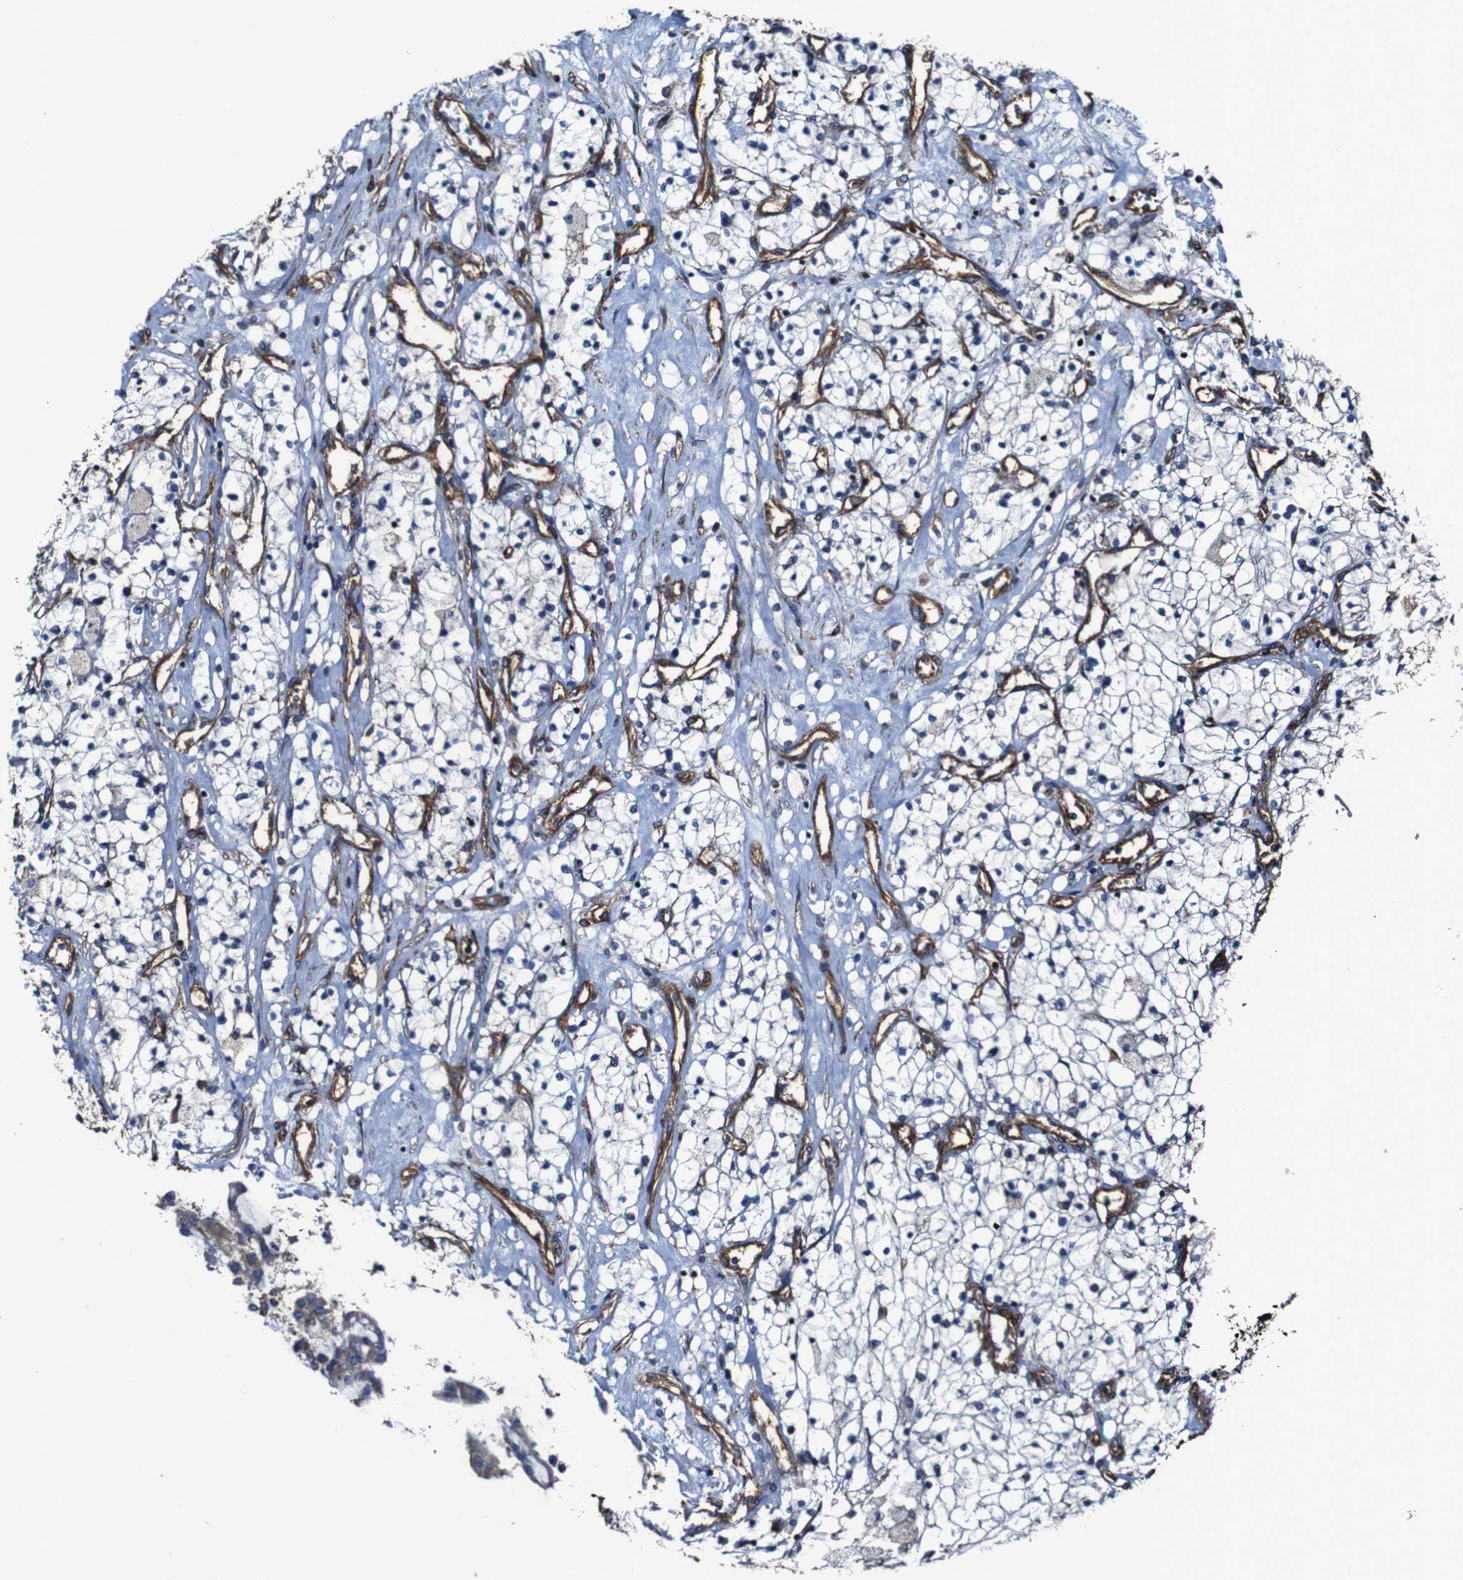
{"staining": {"intensity": "negative", "quantity": "none", "location": "none"}, "tissue": "renal cancer", "cell_type": "Tumor cells", "image_type": "cancer", "snomed": [{"axis": "morphology", "description": "Adenocarcinoma, NOS"}, {"axis": "topography", "description": "Kidney"}], "caption": "Image shows no protein staining in tumor cells of renal cancer tissue.", "gene": "CSF1R", "patient": {"sex": "male", "age": 68}}